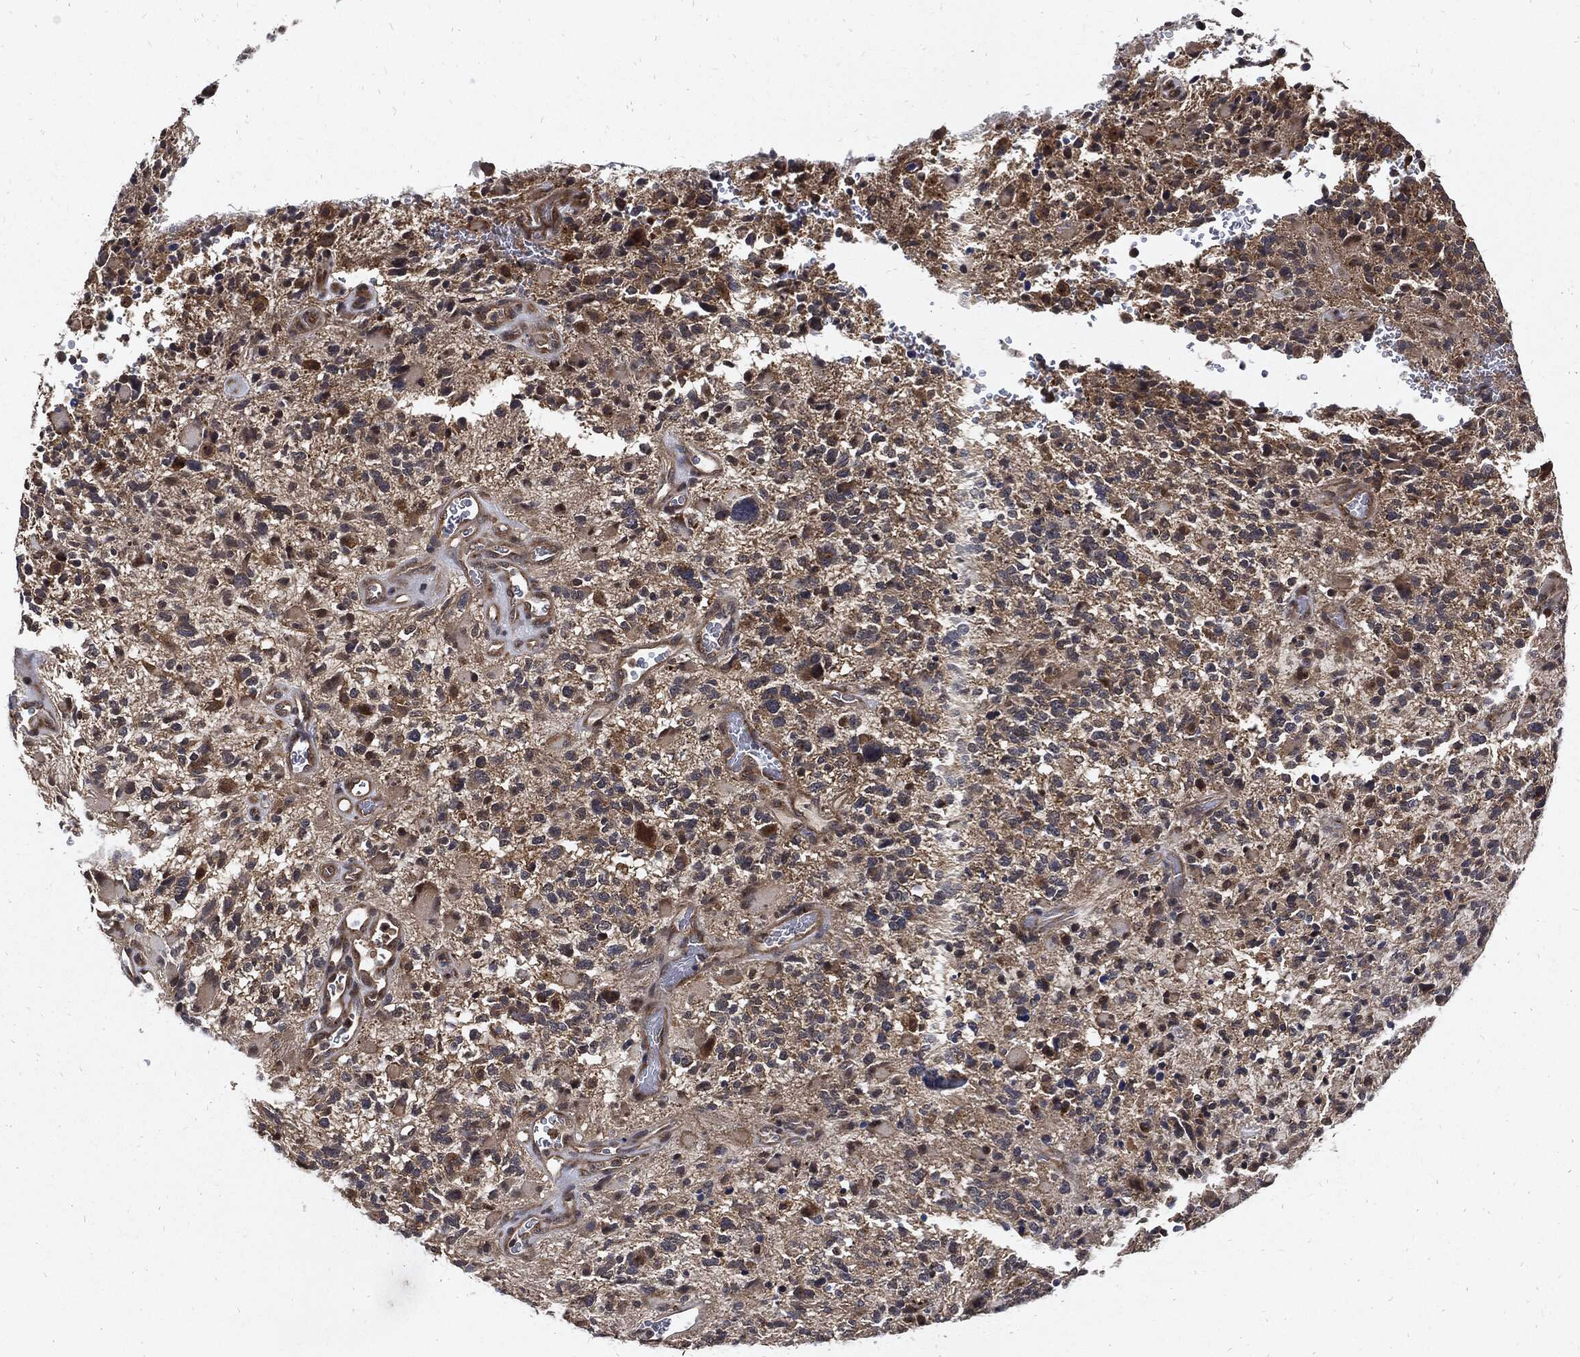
{"staining": {"intensity": "moderate", "quantity": "<25%", "location": "cytoplasmic/membranous"}, "tissue": "glioma", "cell_type": "Tumor cells", "image_type": "cancer", "snomed": [{"axis": "morphology", "description": "Glioma, malignant, High grade"}, {"axis": "topography", "description": "Brain"}], "caption": "Tumor cells exhibit low levels of moderate cytoplasmic/membranous positivity in about <25% of cells in human glioma.", "gene": "DCTN1", "patient": {"sex": "female", "age": 71}}